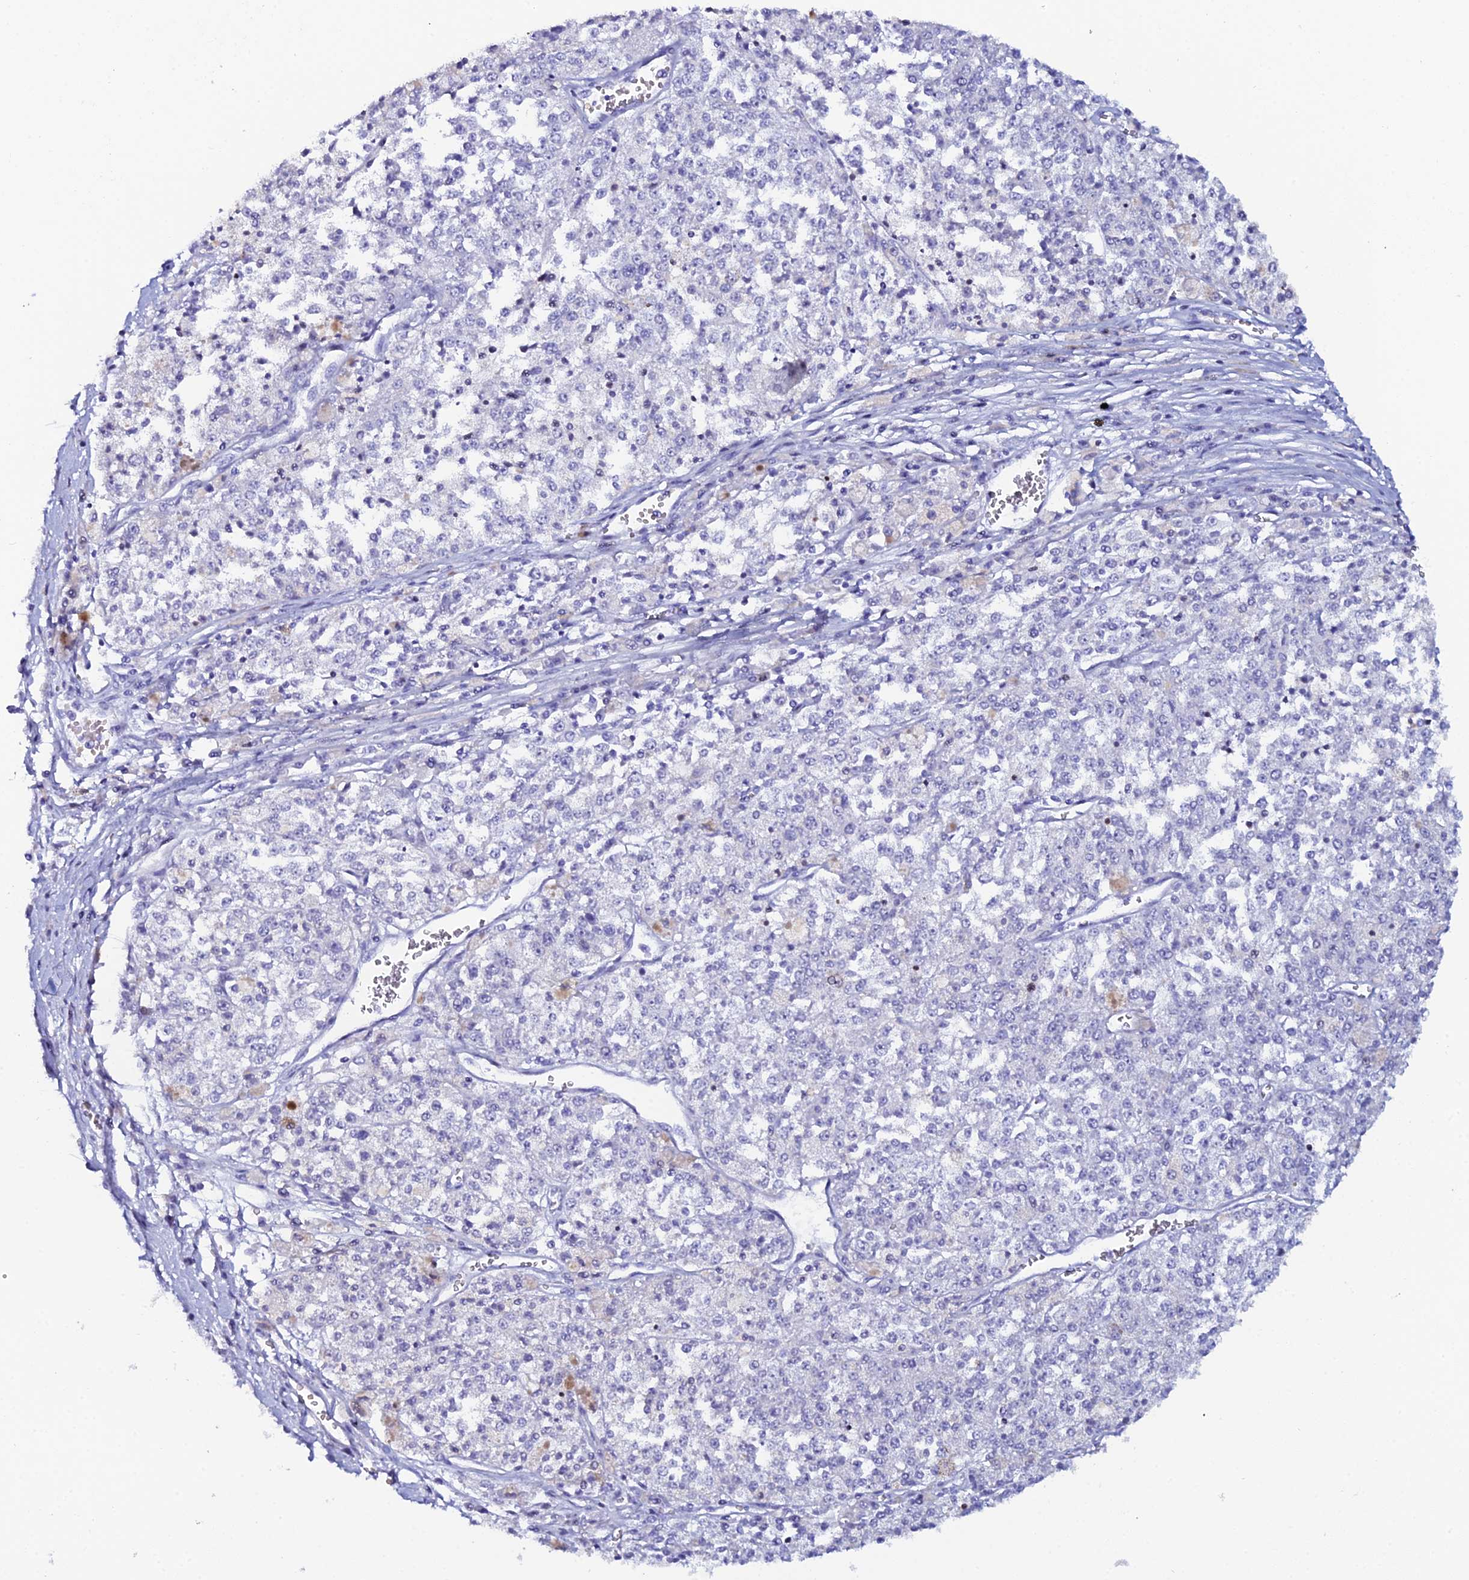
{"staining": {"intensity": "negative", "quantity": "none", "location": "none"}, "tissue": "melanoma", "cell_type": "Tumor cells", "image_type": "cancer", "snomed": [{"axis": "morphology", "description": "Malignant melanoma, NOS"}, {"axis": "topography", "description": "Skin"}], "caption": "The immunohistochemistry (IHC) micrograph has no significant staining in tumor cells of melanoma tissue. (DAB (3,3'-diaminobenzidine) IHC, high magnification).", "gene": "MYNN", "patient": {"sex": "female", "age": 64}}